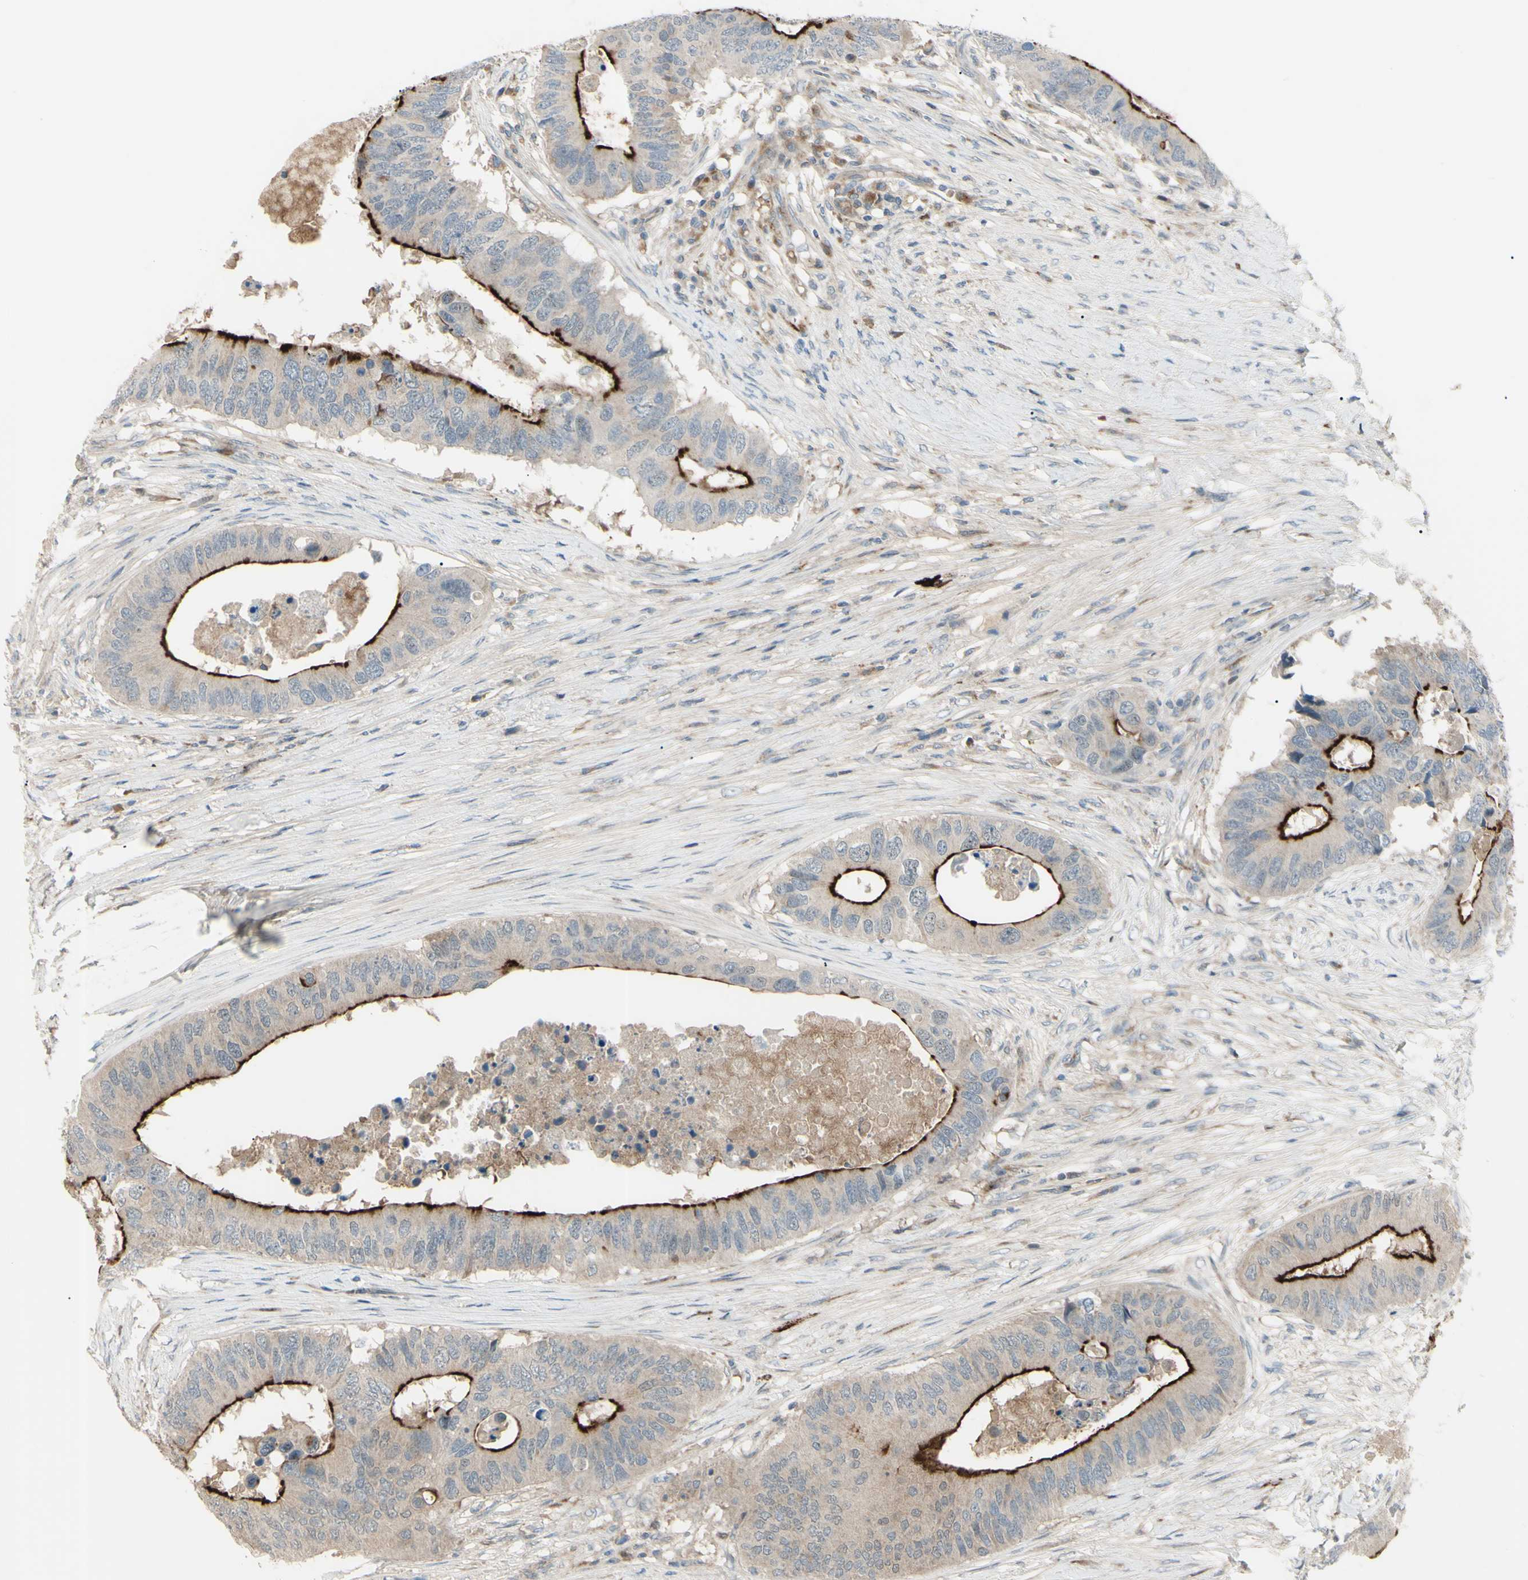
{"staining": {"intensity": "strong", "quantity": "<25%", "location": "cytoplasmic/membranous"}, "tissue": "colorectal cancer", "cell_type": "Tumor cells", "image_type": "cancer", "snomed": [{"axis": "morphology", "description": "Adenocarcinoma, NOS"}, {"axis": "topography", "description": "Colon"}], "caption": "Immunohistochemical staining of human colorectal adenocarcinoma displays strong cytoplasmic/membranous protein positivity in about <25% of tumor cells.", "gene": "LMTK2", "patient": {"sex": "male", "age": 71}}